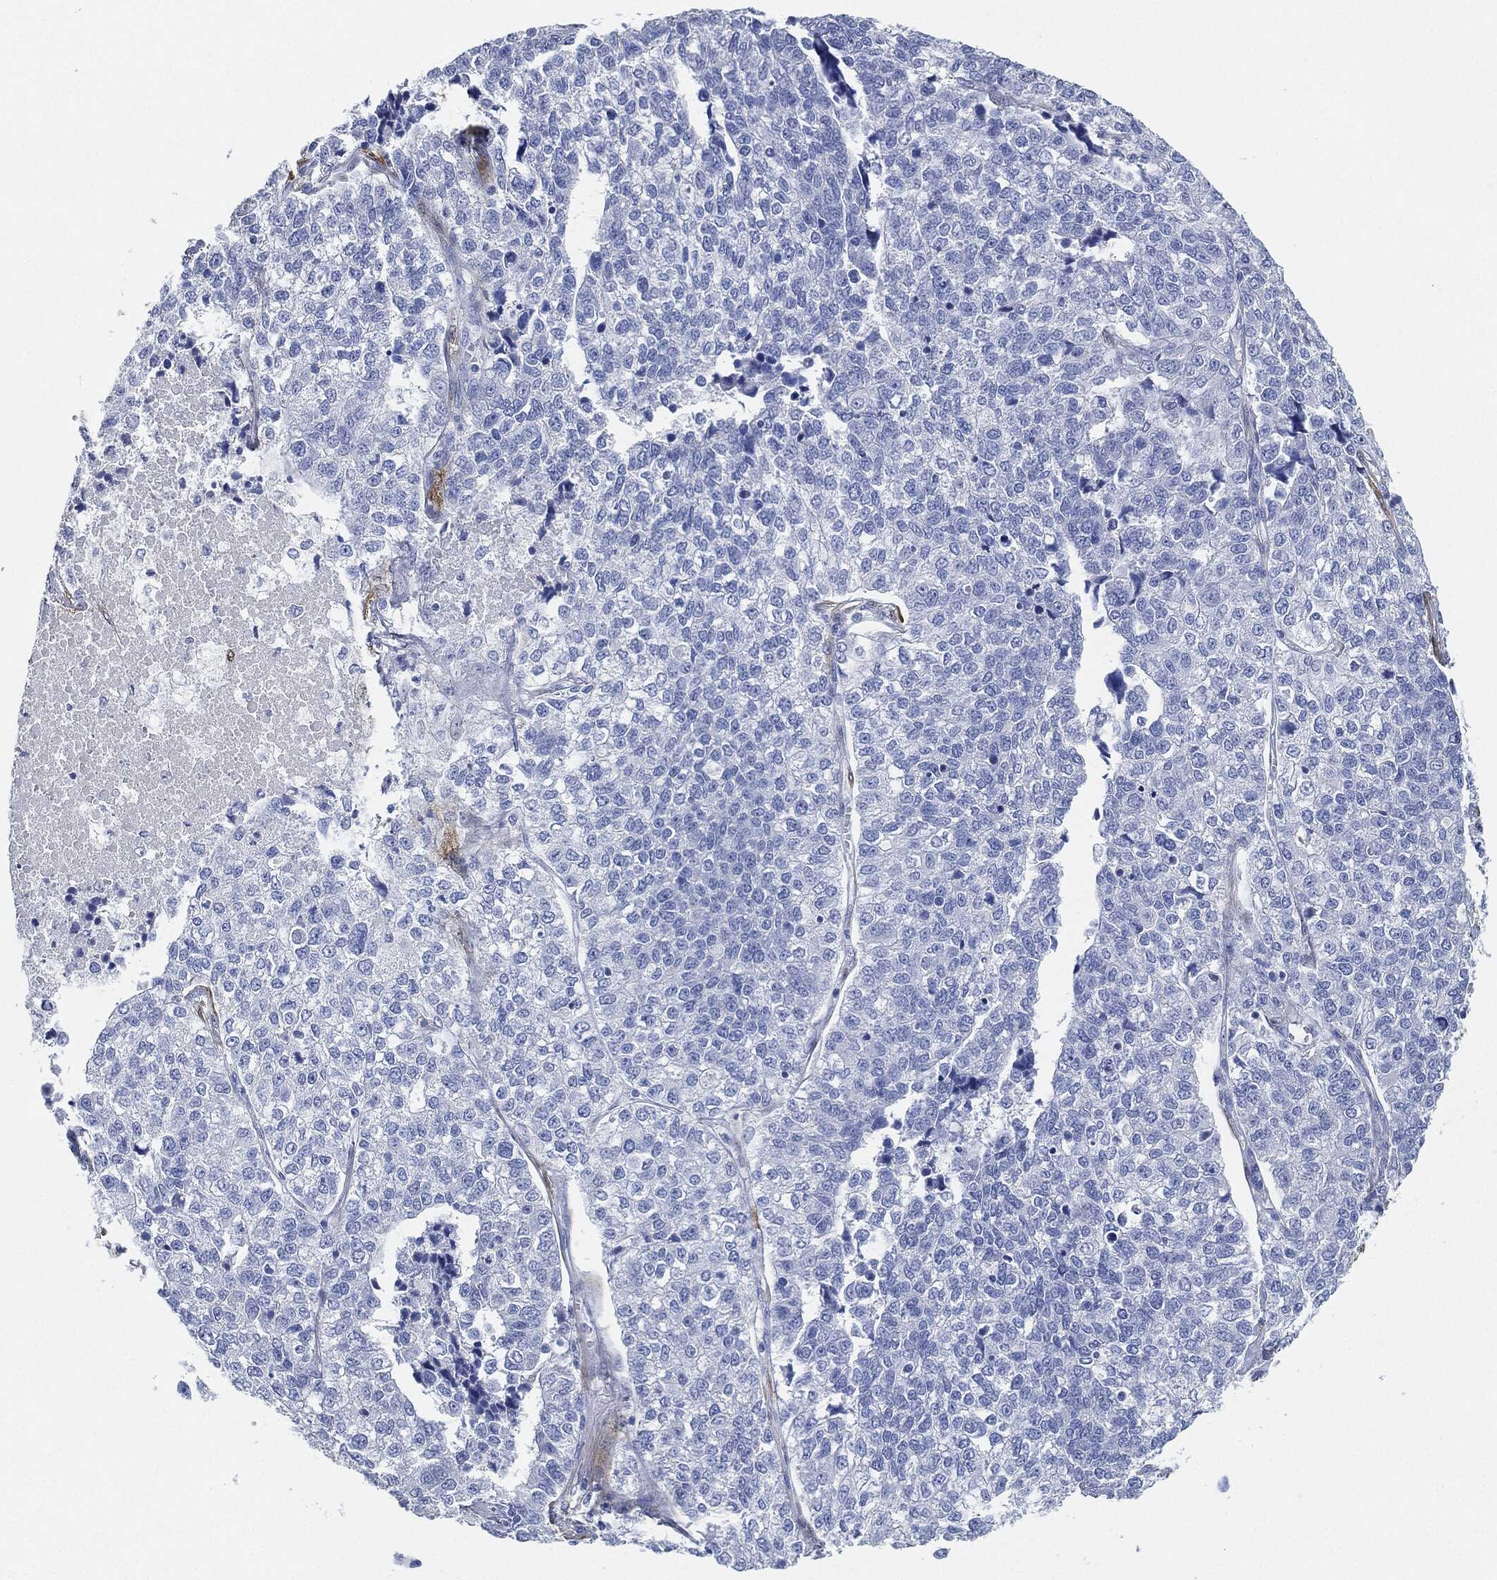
{"staining": {"intensity": "negative", "quantity": "none", "location": "none"}, "tissue": "lung cancer", "cell_type": "Tumor cells", "image_type": "cancer", "snomed": [{"axis": "morphology", "description": "Adenocarcinoma, NOS"}, {"axis": "topography", "description": "Lung"}], "caption": "This is an immunohistochemistry (IHC) micrograph of lung cancer (adenocarcinoma). There is no positivity in tumor cells.", "gene": "TAGLN", "patient": {"sex": "male", "age": 49}}